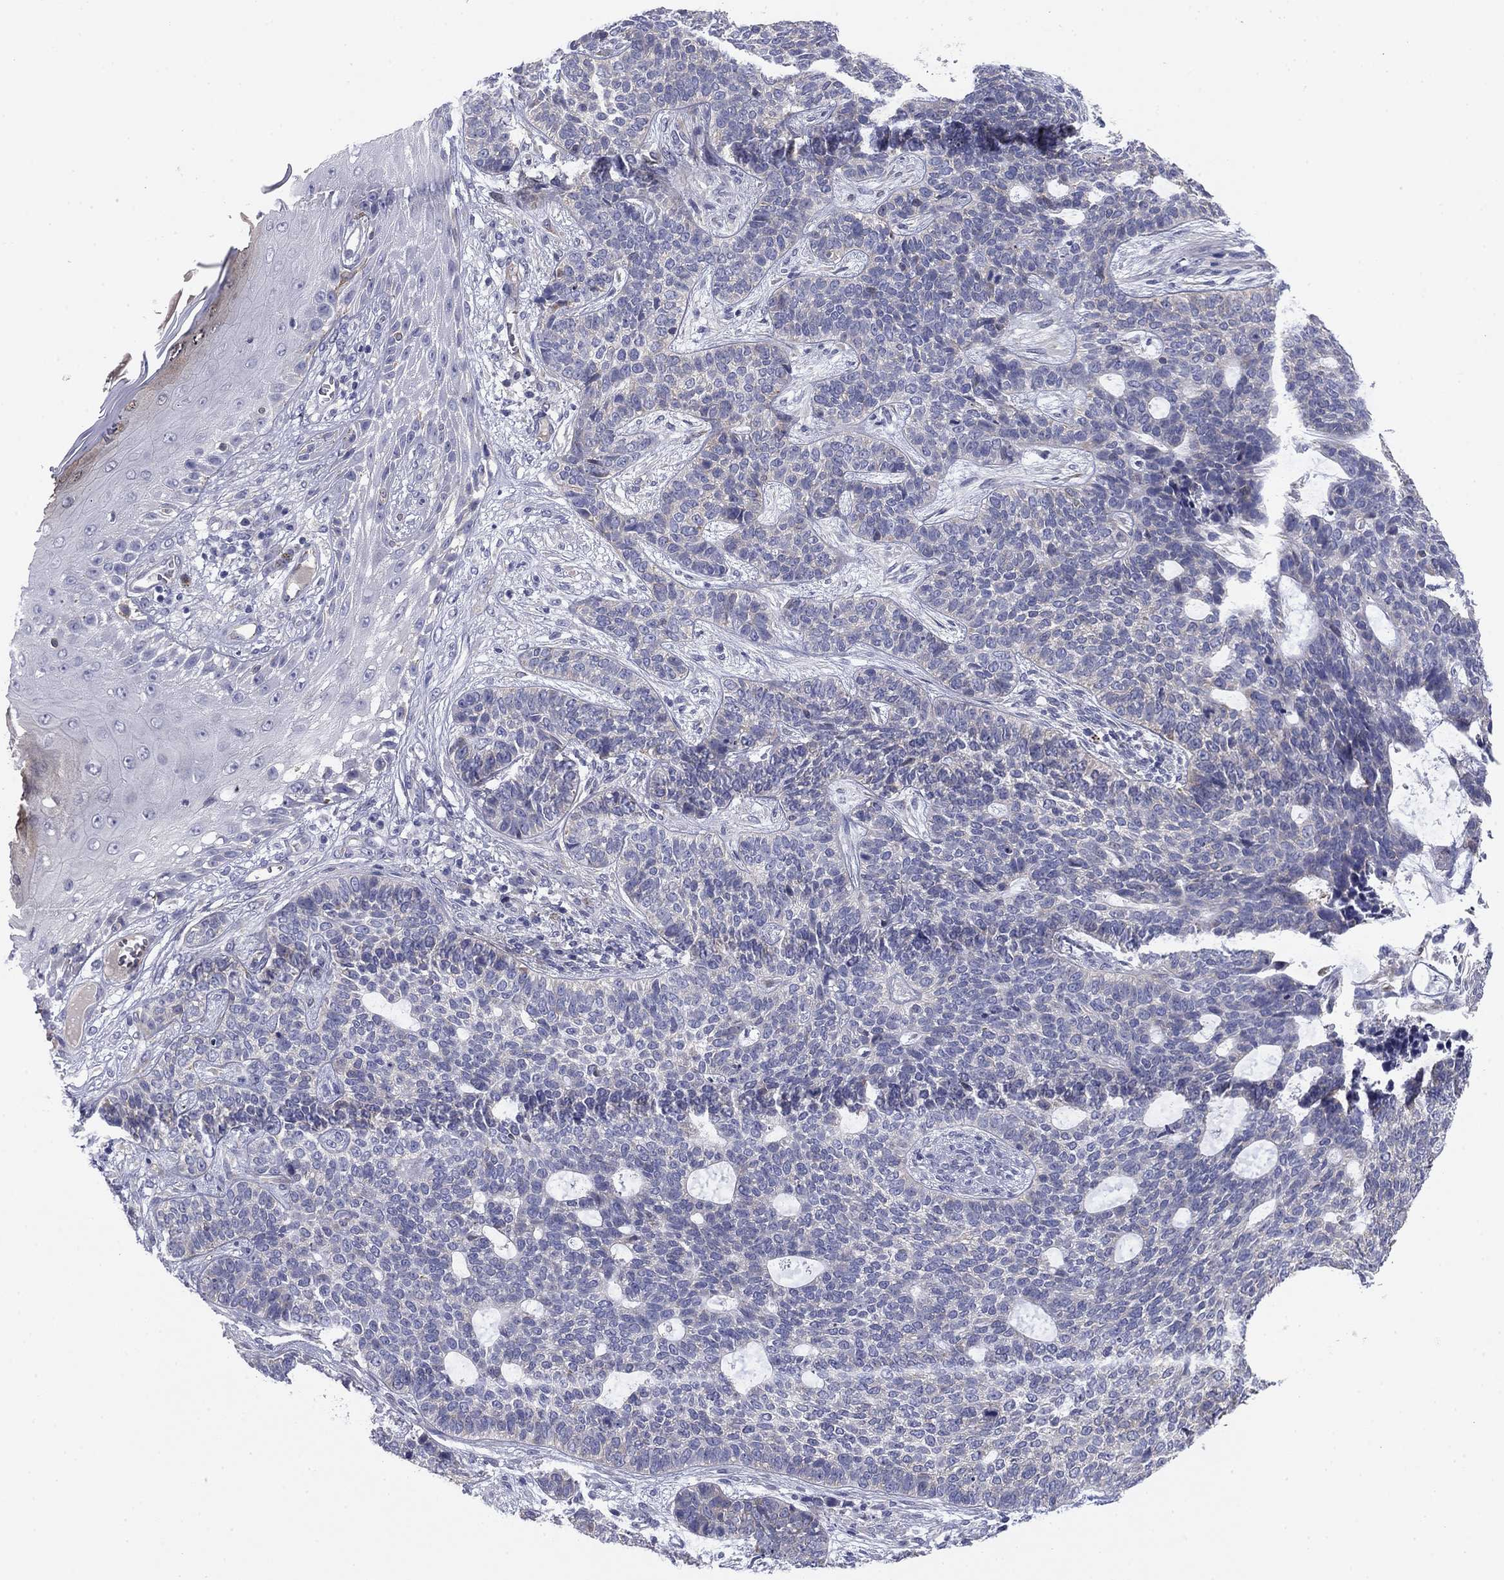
{"staining": {"intensity": "weak", "quantity": "25%-75%", "location": "cytoplasmic/membranous"}, "tissue": "skin cancer", "cell_type": "Tumor cells", "image_type": "cancer", "snomed": [{"axis": "morphology", "description": "Basal cell carcinoma"}, {"axis": "topography", "description": "Skin"}], "caption": "Weak cytoplasmic/membranous protein positivity is identified in approximately 25%-75% of tumor cells in skin cancer (basal cell carcinoma).", "gene": "SEPTIN3", "patient": {"sex": "female", "age": 69}}